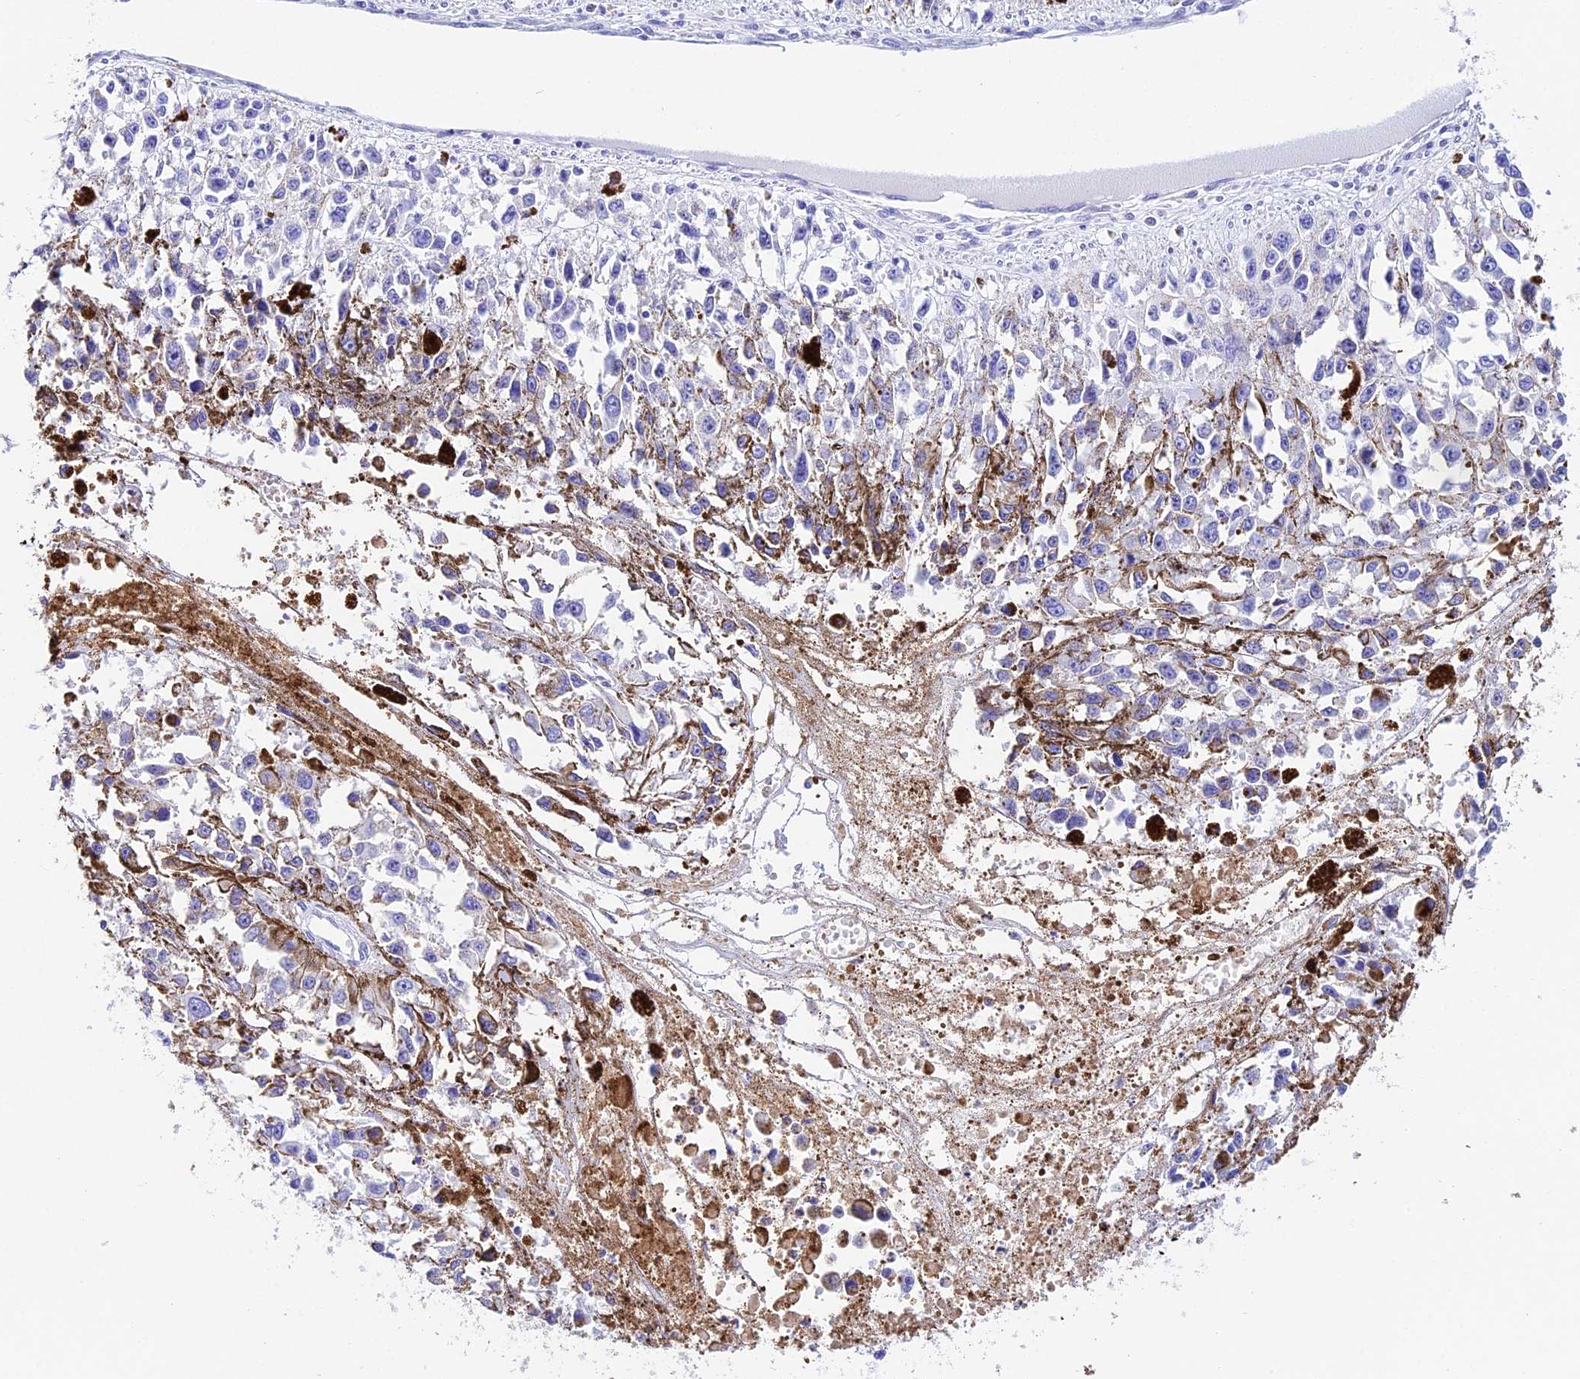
{"staining": {"intensity": "negative", "quantity": "none", "location": "none"}, "tissue": "melanoma", "cell_type": "Tumor cells", "image_type": "cancer", "snomed": [{"axis": "morphology", "description": "Malignant melanoma, Metastatic site"}, {"axis": "topography", "description": "Lymph node"}], "caption": "Immunohistochemistry of malignant melanoma (metastatic site) demonstrates no positivity in tumor cells.", "gene": "PSG11", "patient": {"sex": "male", "age": 59}}